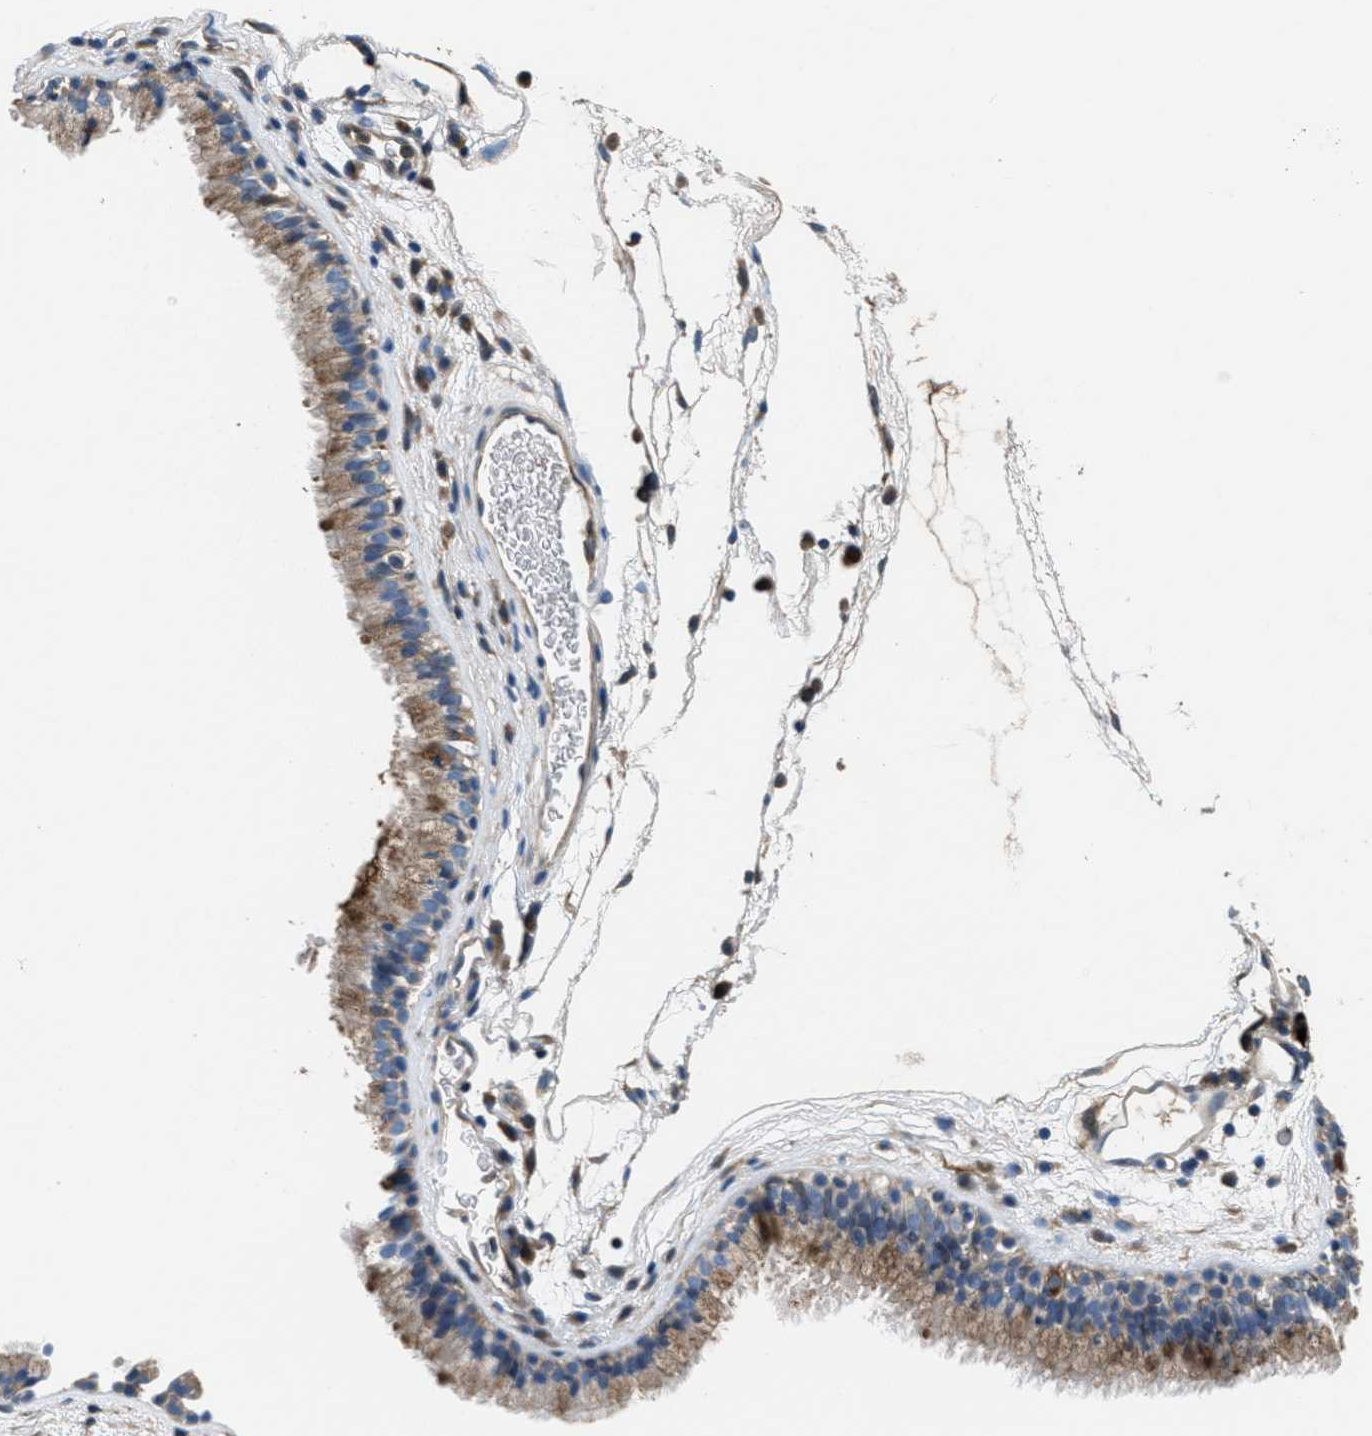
{"staining": {"intensity": "moderate", "quantity": ">75%", "location": "cytoplasmic/membranous"}, "tissue": "nasopharynx", "cell_type": "Respiratory epithelial cells", "image_type": "normal", "snomed": [{"axis": "morphology", "description": "Normal tissue, NOS"}, {"axis": "morphology", "description": "Inflammation, NOS"}, {"axis": "topography", "description": "Nasopharynx"}], "caption": "Nasopharynx stained with immunohistochemistry shows moderate cytoplasmic/membranous positivity in about >75% of respiratory epithelial cells.", "gene": "GALK1", "patient": {"sex": "male", "age": 48}}